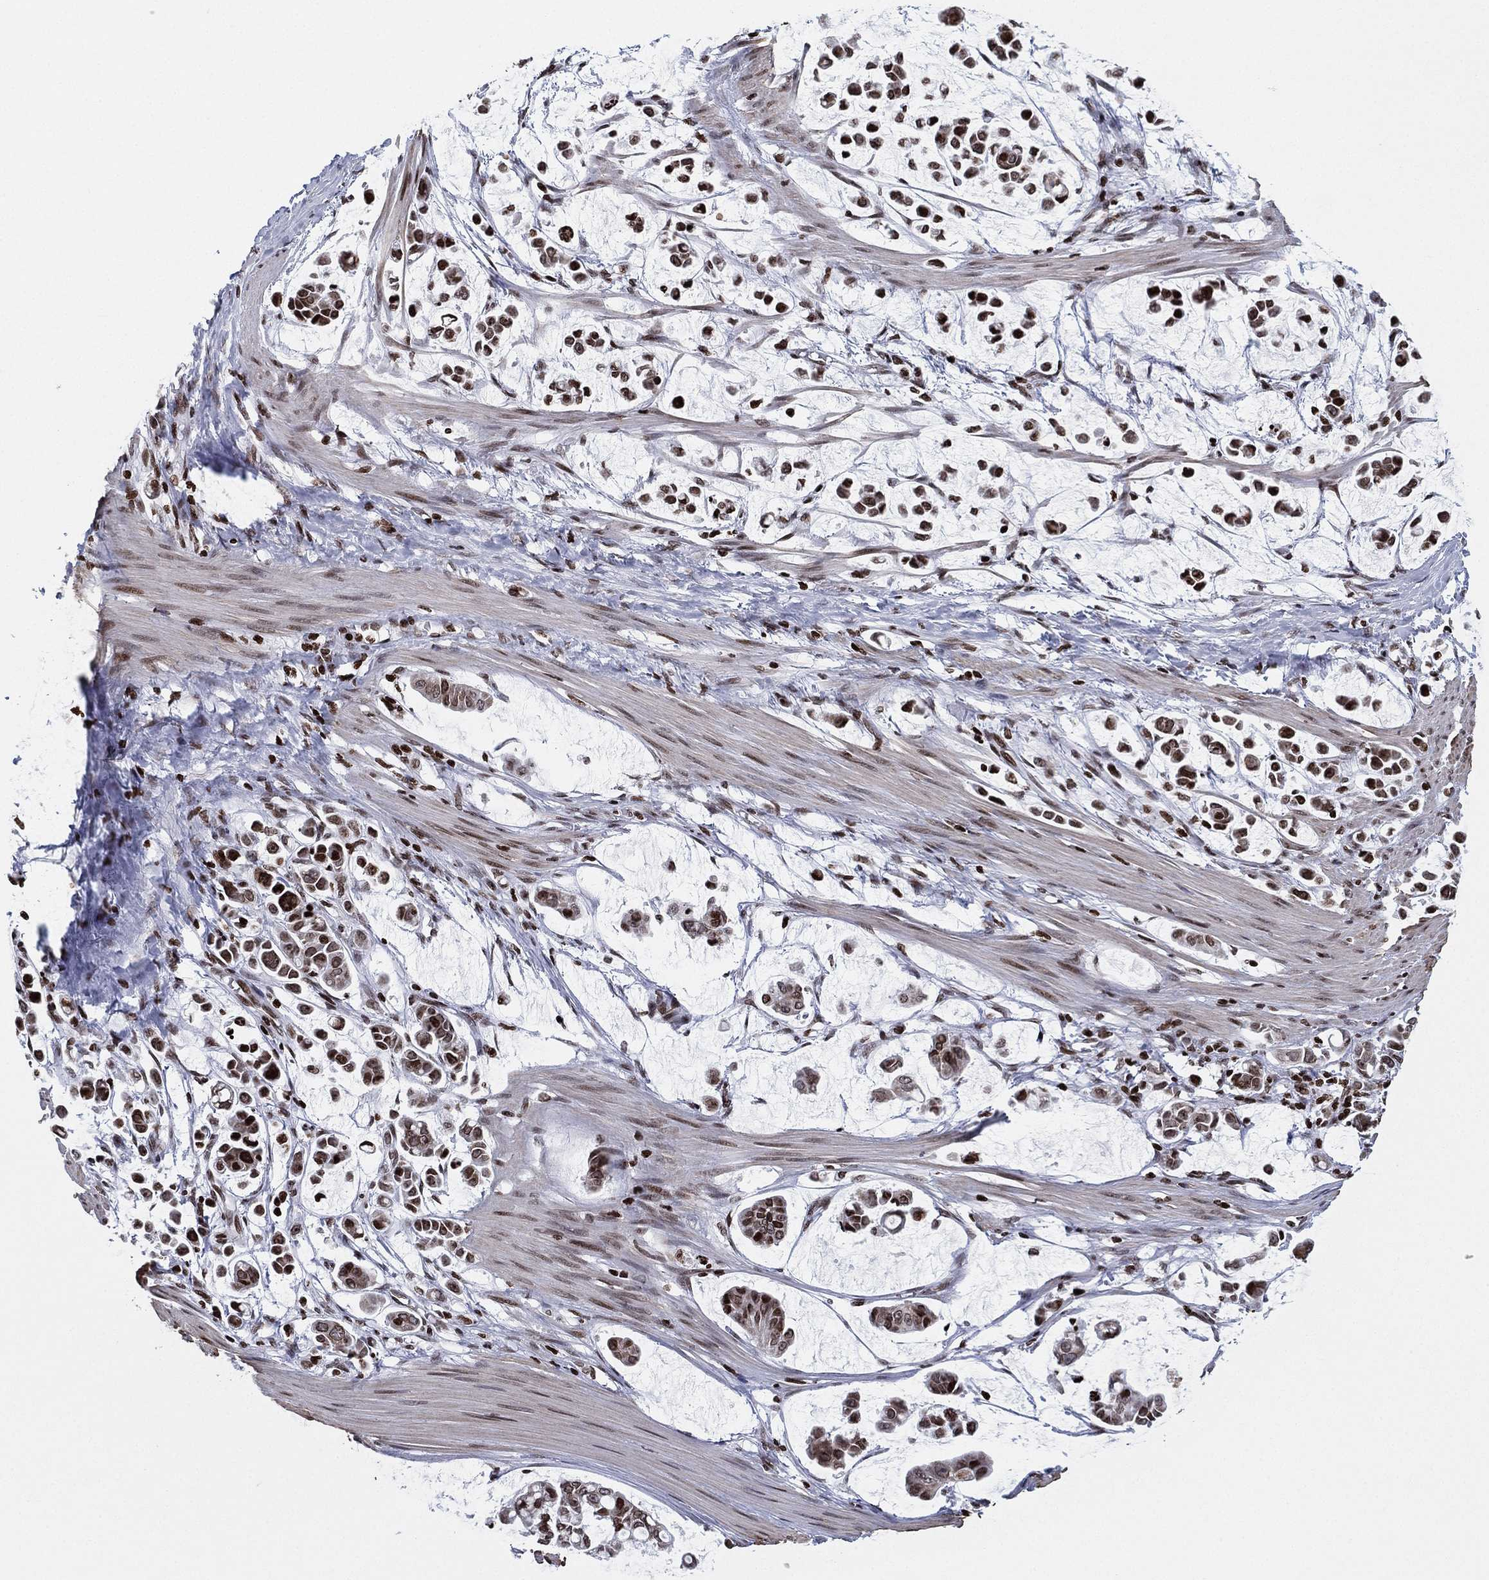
{"staining": {"intensity": "moderate", "quantity": "<25%", "location": "nuclear"}, "tissue": "stomach cancer", "cell_type": "Tumor cells", "image_type": "cancer", "snomed": [{"axis": "morphology", "description": "Adenocarcinoma, NOS"}, {"axis": "topography", "description": "Stomach"}], "caption": "A photomicrograph showing moderate nuclear positivity in about <25% of tumor cells in adenocarcinoma (stomach), as visualized by brown immunohistochemical staining.", "gene": "MFSD14A", "patient": {"sex": "male", "age": 82}}